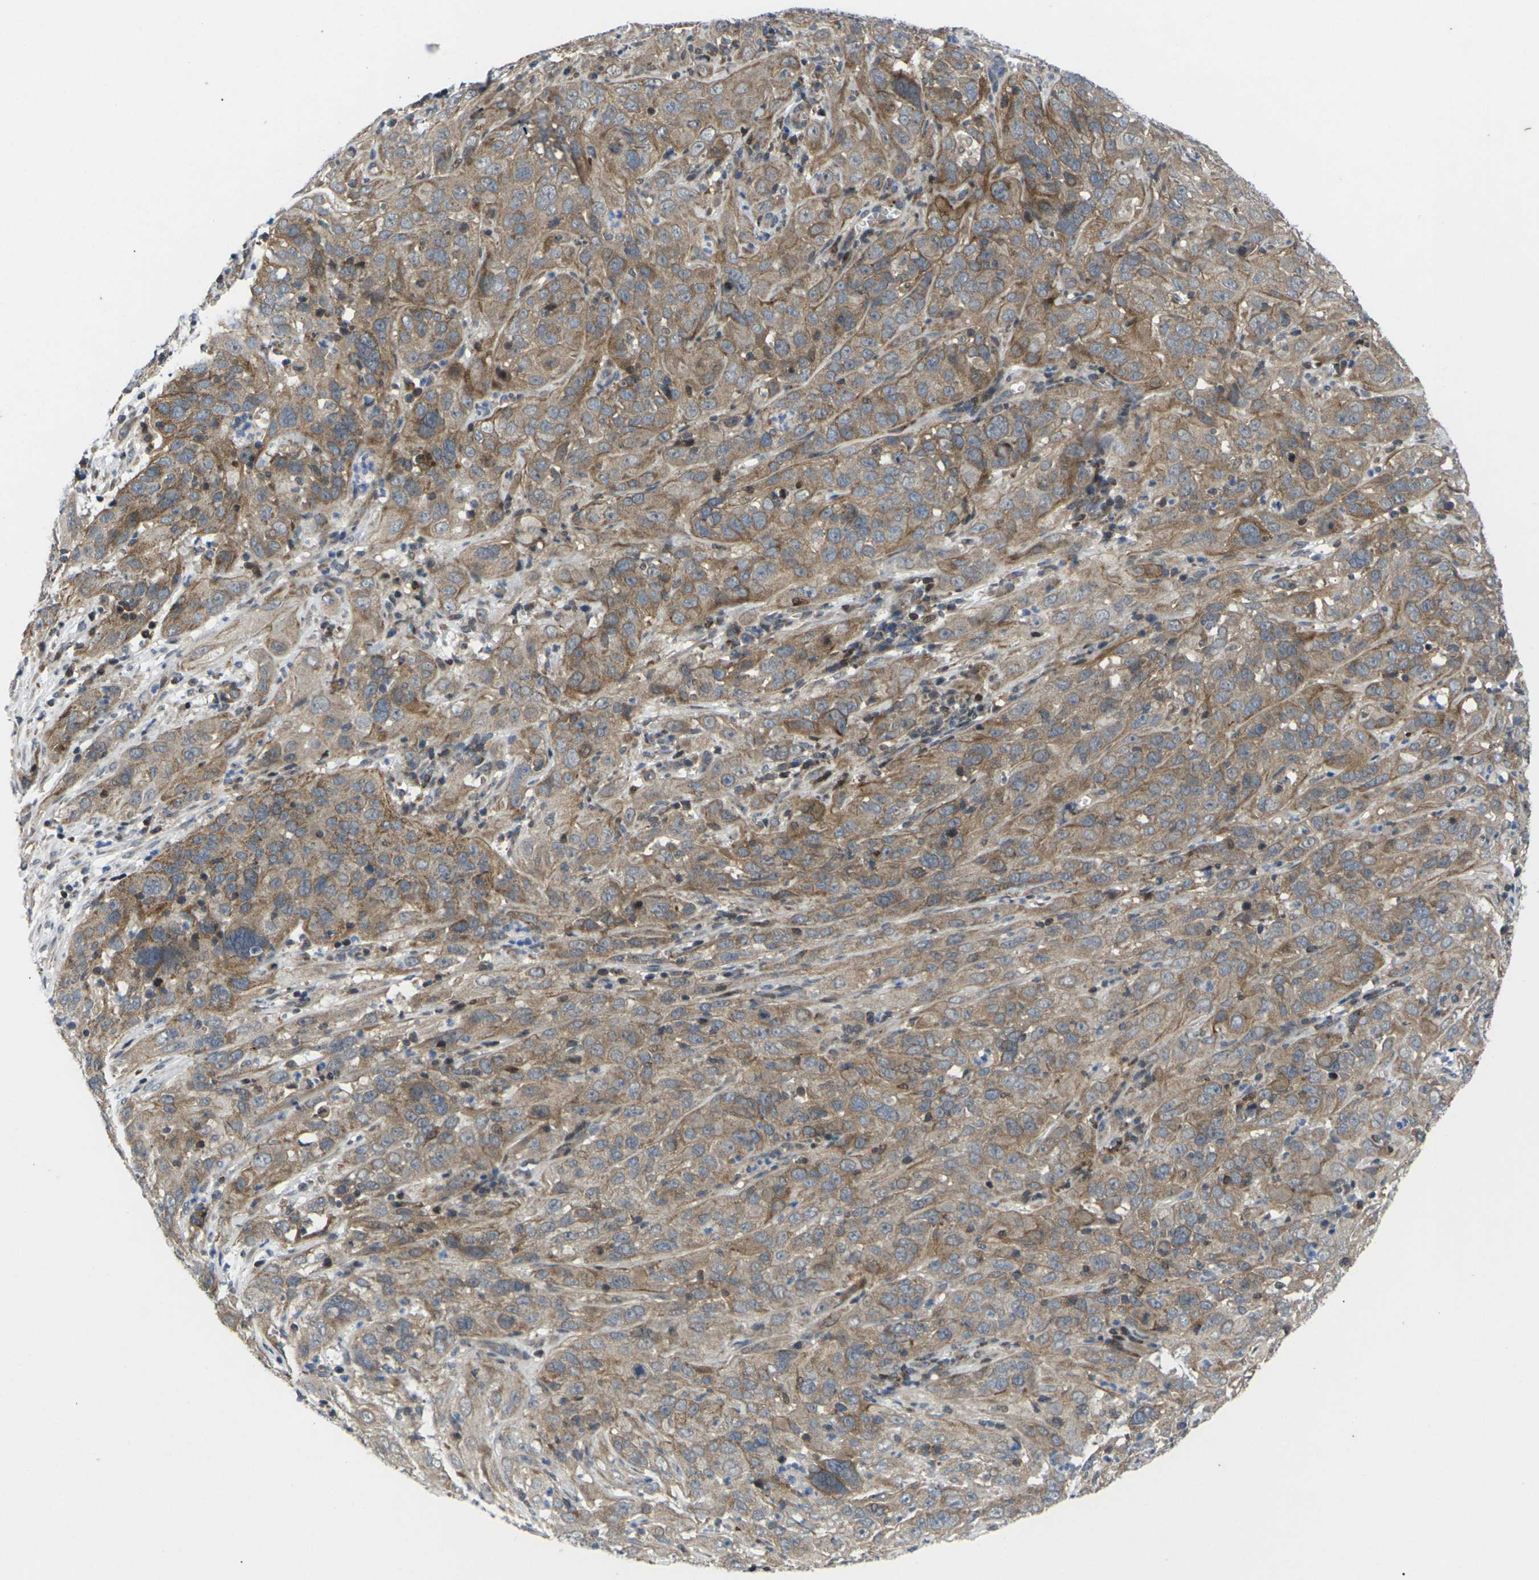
{"staining": {"intensity": "moderate", "quantity": ">75%", "location": "cytoplasmic/membranous"}, "tissue": "cervical cancer", "cell_type": "Tumor cells", "image_type": "cancer", "snomed": [{"axis": "morphology", "description": "Squamous cell carcinoma, NOS"}, {"axis": "topography", "description": "Cervix"}], "caption": "High-power microscopy captured an IHC image of cervical cancer (squamous cell carcinoma), revealing moderate cytoplasmic/membranous staining in approximately >75% of tumor cells.", "gene": "RPS6KA3", "patient": {"sex": "female", "age": 32}}